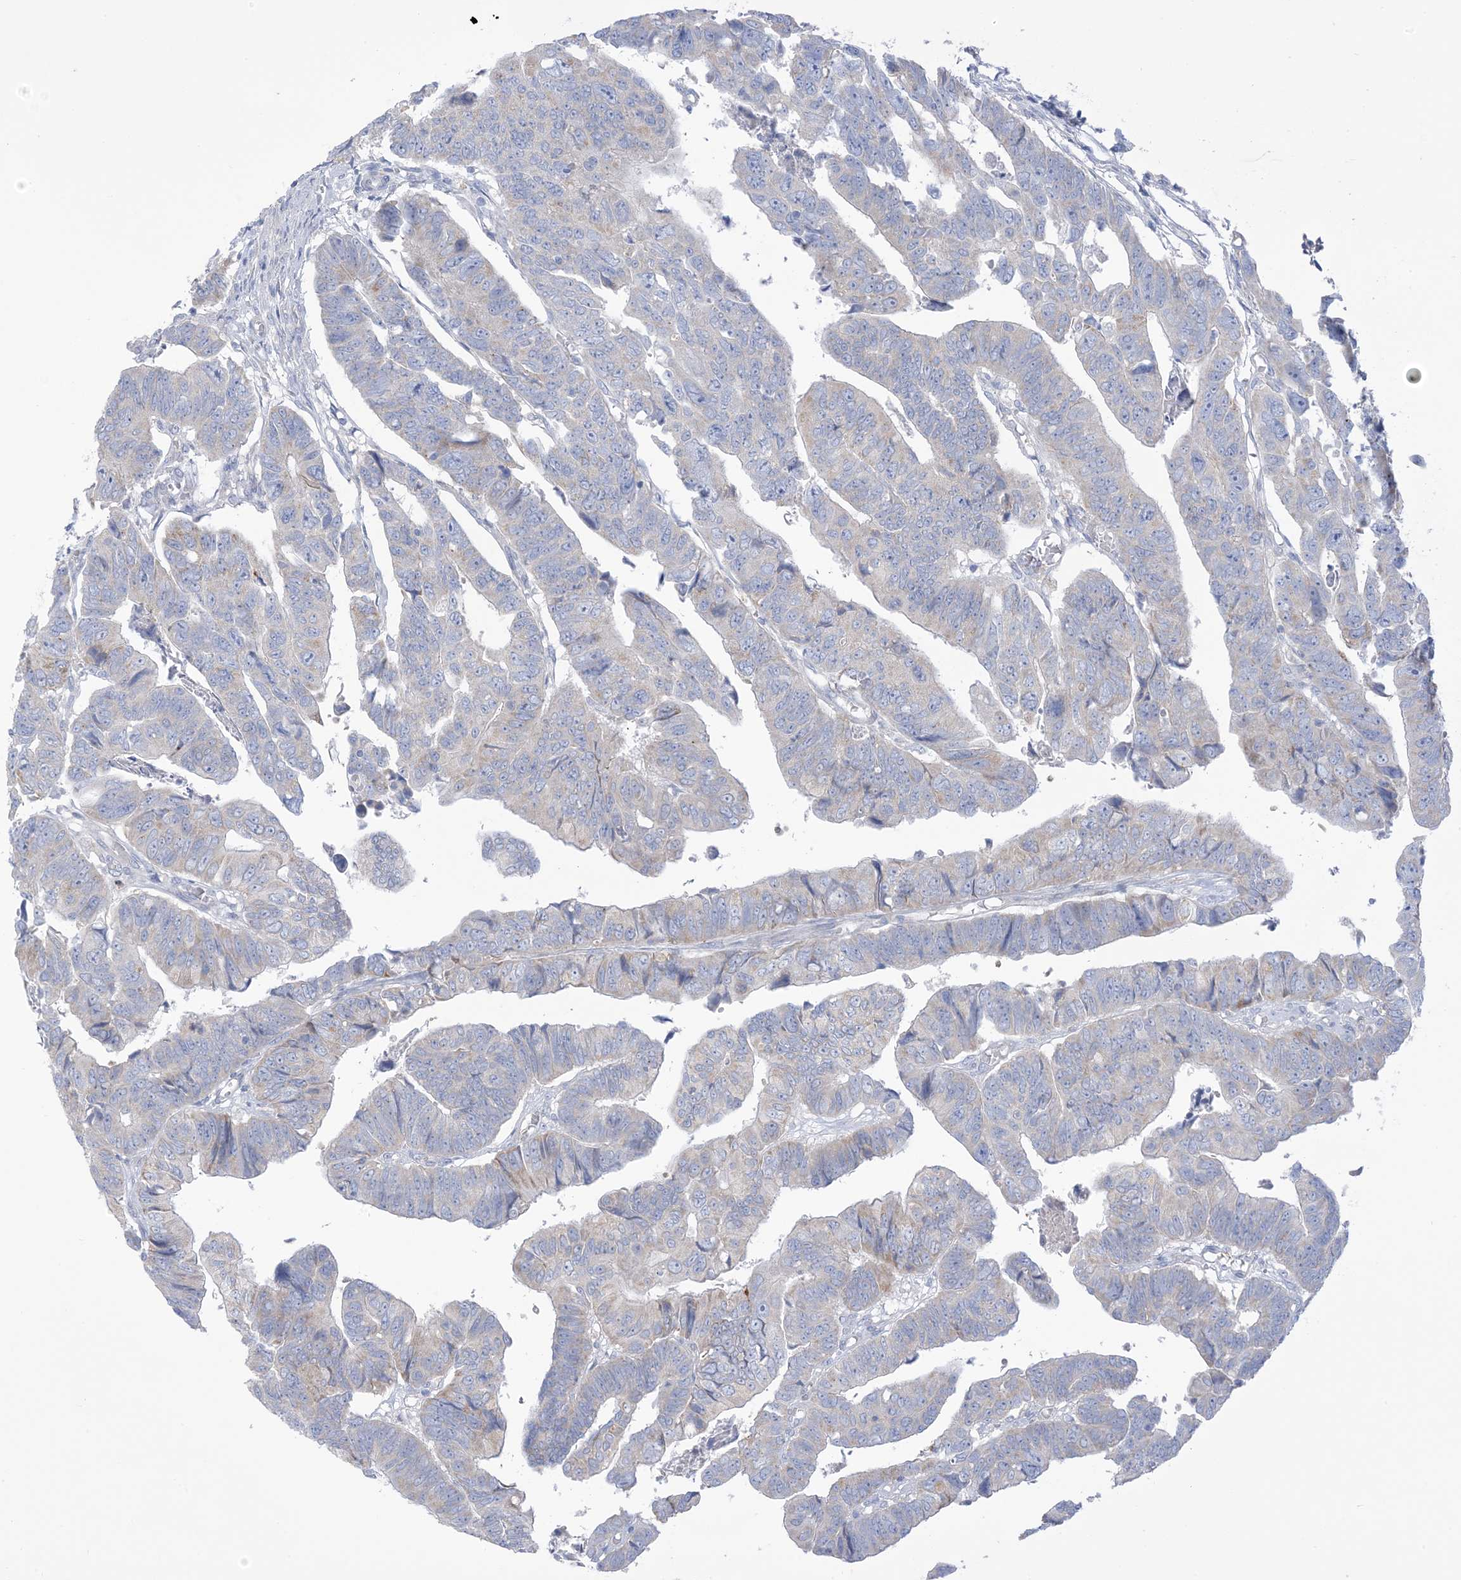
{"staining": {"intensity": "weak", "quantity": "<25%", "location": "cytoplasmic/membranous"}, "tissue": "colorectal cancer", "cell_type": "Tumor cells", "image_type": "cancer", "snomed": [{"axis": "morphology", "description": "Adenocarcinoma, NOS"}, {"axis": "topography", "description": "Rectum"}], "caption": "Immunohistochemistry (IHC) photomicrograph of neoplastic tissue: human colorectal cancer stained with DAB exhibits no significant protein staining in tumor cells.", "gene": "MTHFD2L", "patient": {"sex": "female", "age": 65}}